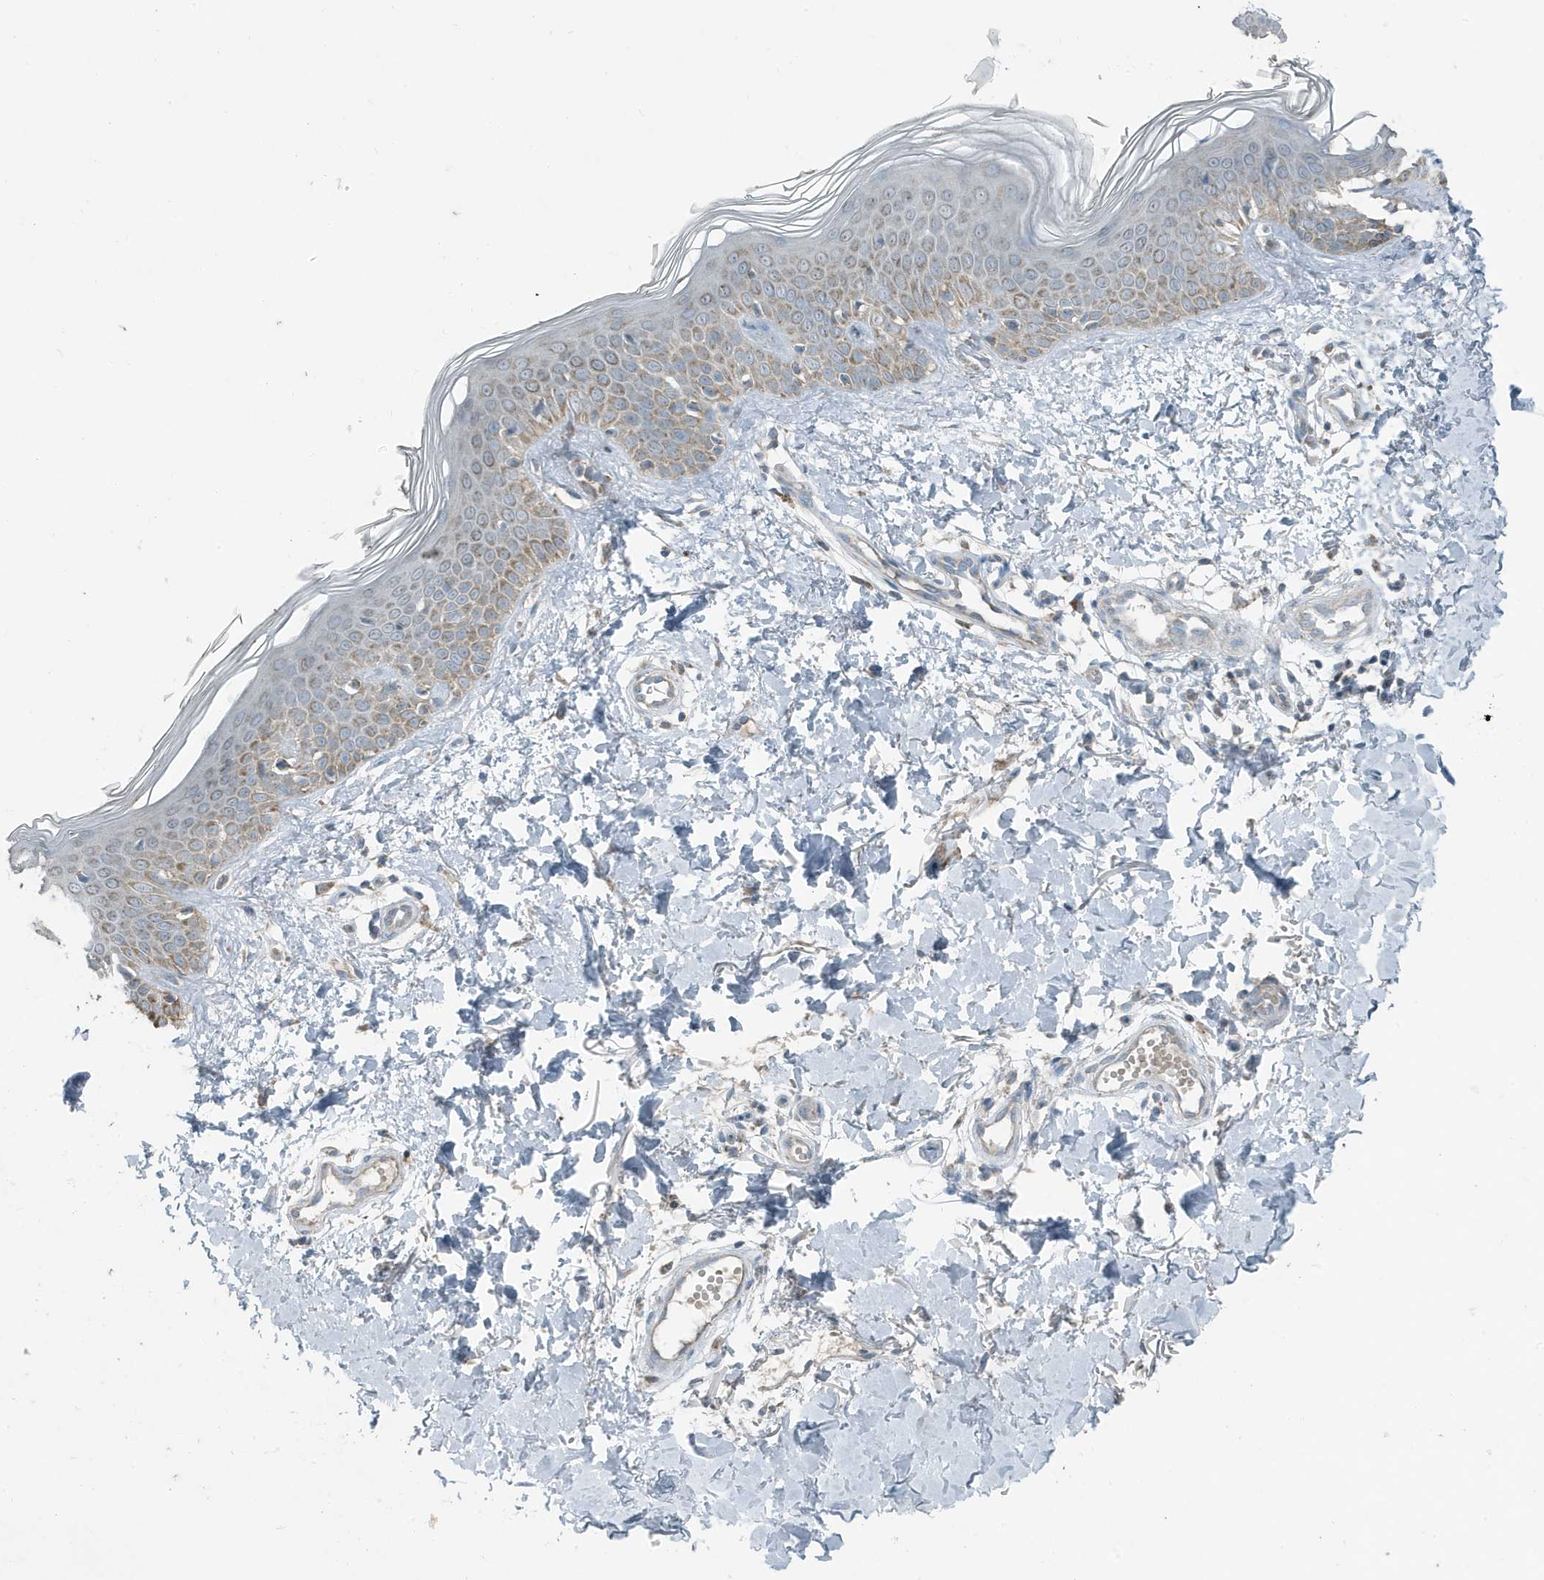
{"staining": {"intensity": "weak", "quantity": ">75%", "location": "cytoplasmic/membranous"}, "tissue": "skin", "cell_type": "Fibroblasts", "image_type": "normal", "snomed": [{"axis": "morphology", "description": "Normal tissue, NOS"}, {"axis": "topography", "description": "Skin"}], "caption": "Immunohistochemistry (IHC) staining of normal skin, which reveals low levels of weak cytoplasmic/membranous positivity in approximately >75% of fibroblasts indicating weak cytoplasmic/membranous protein positivity. The staining was performed using DAB (3,3'-diaminobenzidine) (brown) for protein detection and nuclei were counterstained in hematoxylin (blue).", "gene": "MT", "patient": {"sex": "male", "age": 37}}